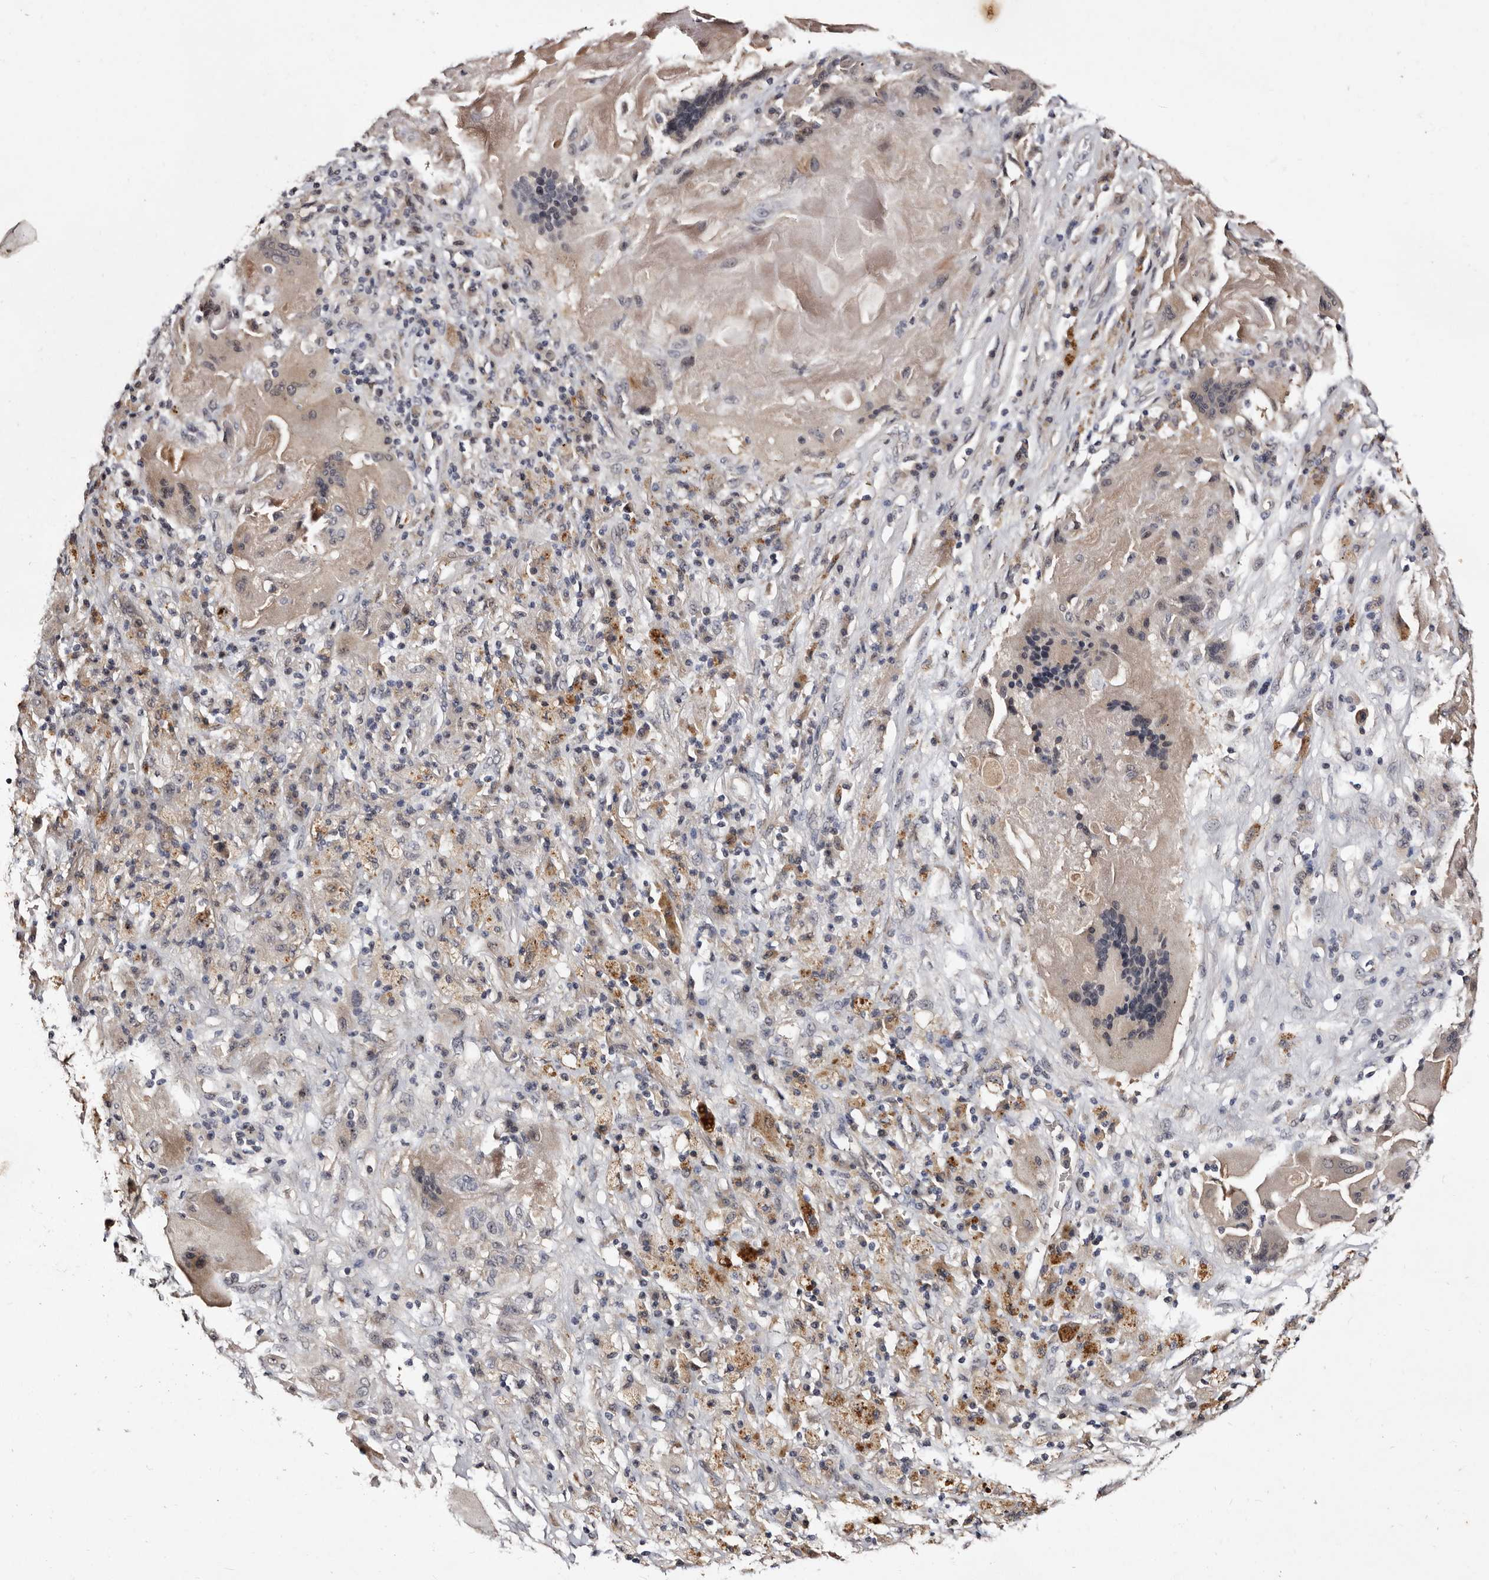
{"staining": {"intensity": "weak", "quantity": ">75%", "location": "cytoplasmic/membranous"}, "tissue": "lung cancer", "cell_type": "Tumor cells", "image_type": "cancer", "snomed": [{"axis": "morphology", "description": "Squamous cell carcinoma, NOS"}, {"axis": "topography", "description": "Lung"}], "caption": "IHC histopathology image of squamous cell carcinoma (lung) stained for a protein (brown), which reveals low levels of weak cytoplasmic/membranous staining in approximately >75% of tumor cells.", "gene": "LANCL2", "patient": {"sex": "male", "age": 61}}